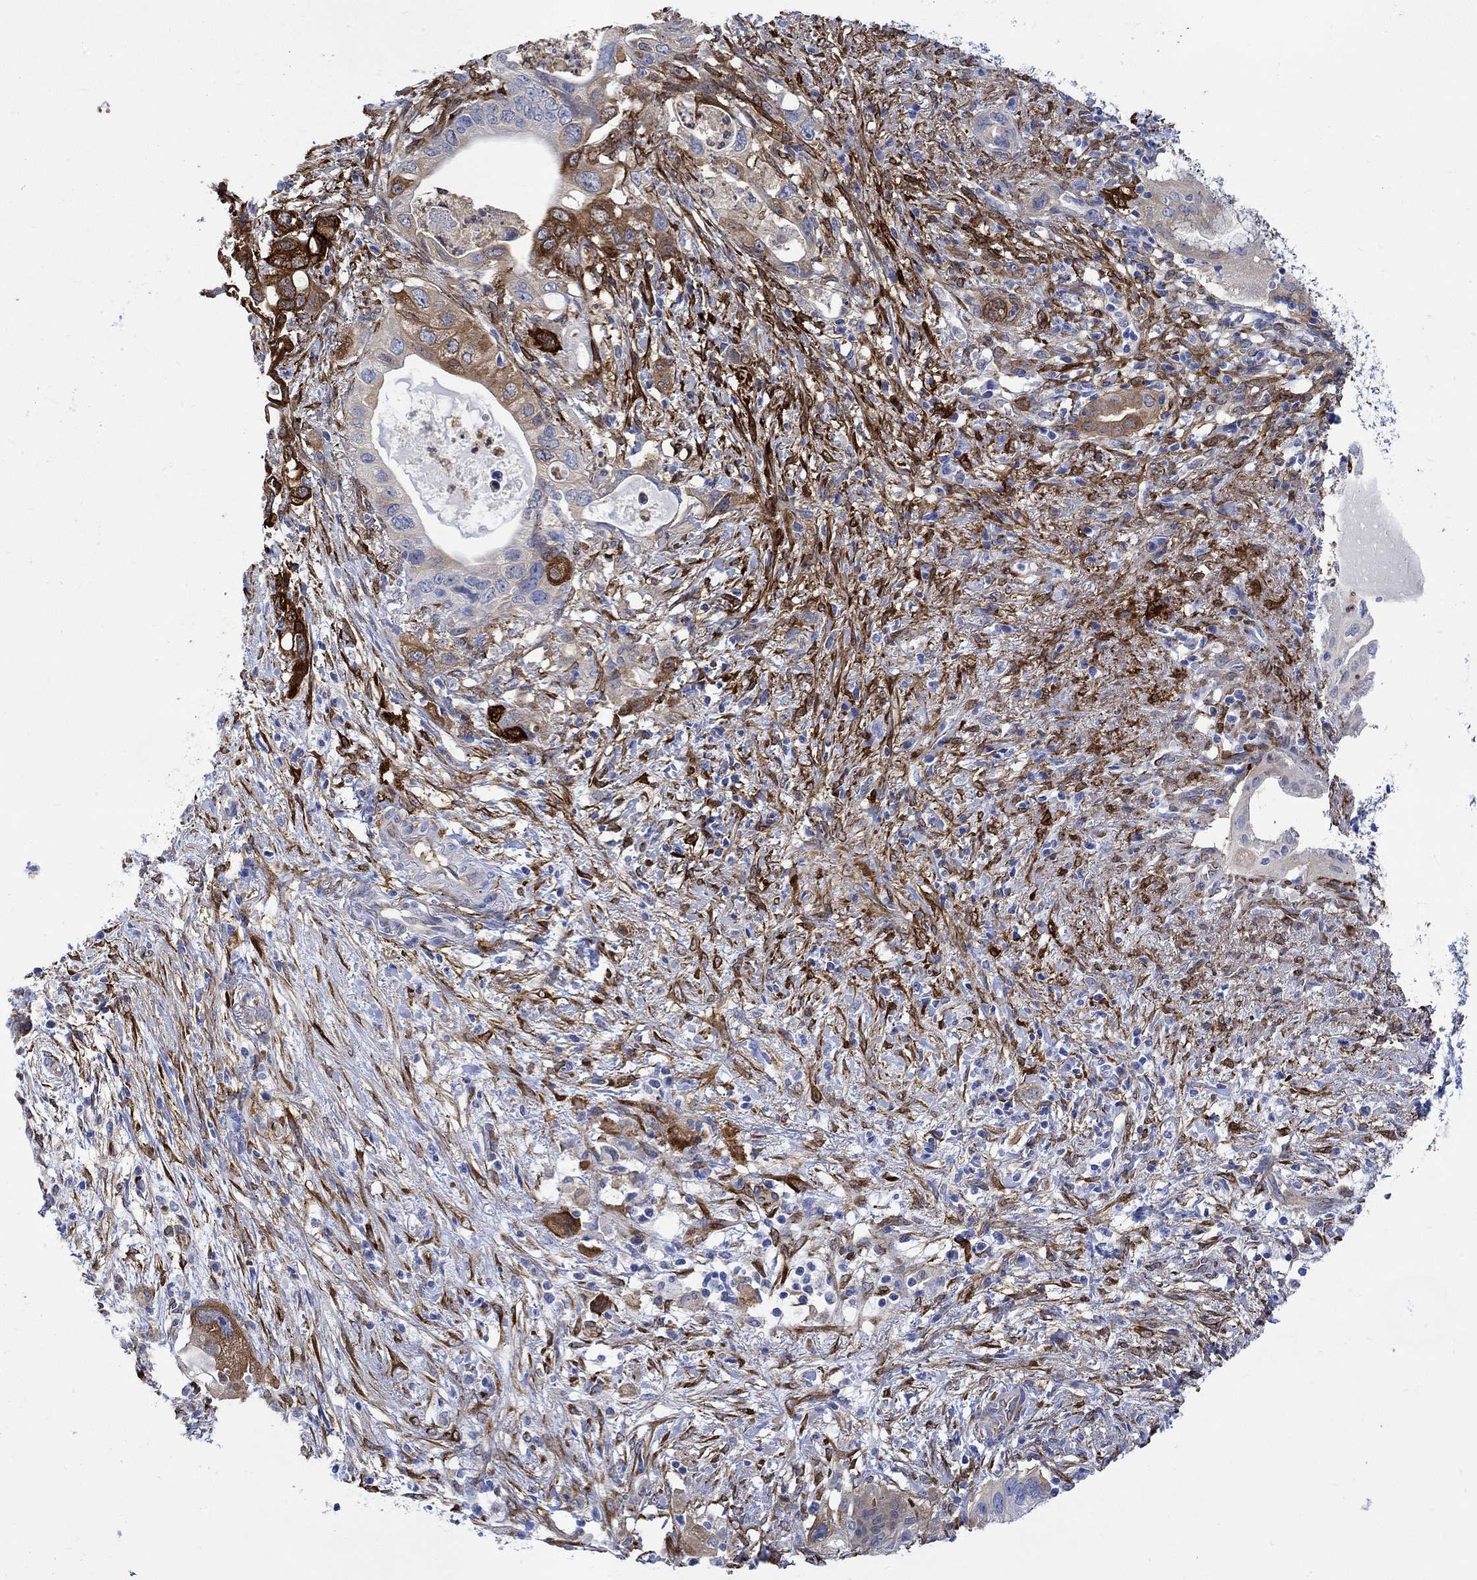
{"staining": {"intensity": "strong", "quantity": "25%-75%", "location": "cytoplasmic/membranous"}, "tissue": "pancreatic cancer", "cell_type": "Tumor cells", "image_type": "cancer", "snomed": [{"axis": "morphology", "description": "Adenocarcinoma, NOS"}, {"axis": "topography", "description": "Pancreas"}], "caption": "Protein expression analysis of pancreatic adenocarcinoma reveals strong cytoplasmic/membranous positivity in about 25%-75% of tumor cells. (IHC, brightfield microscopy, high magnification).", "gene": "TGM2", "patient": {"sex": "female", "age": 72}}